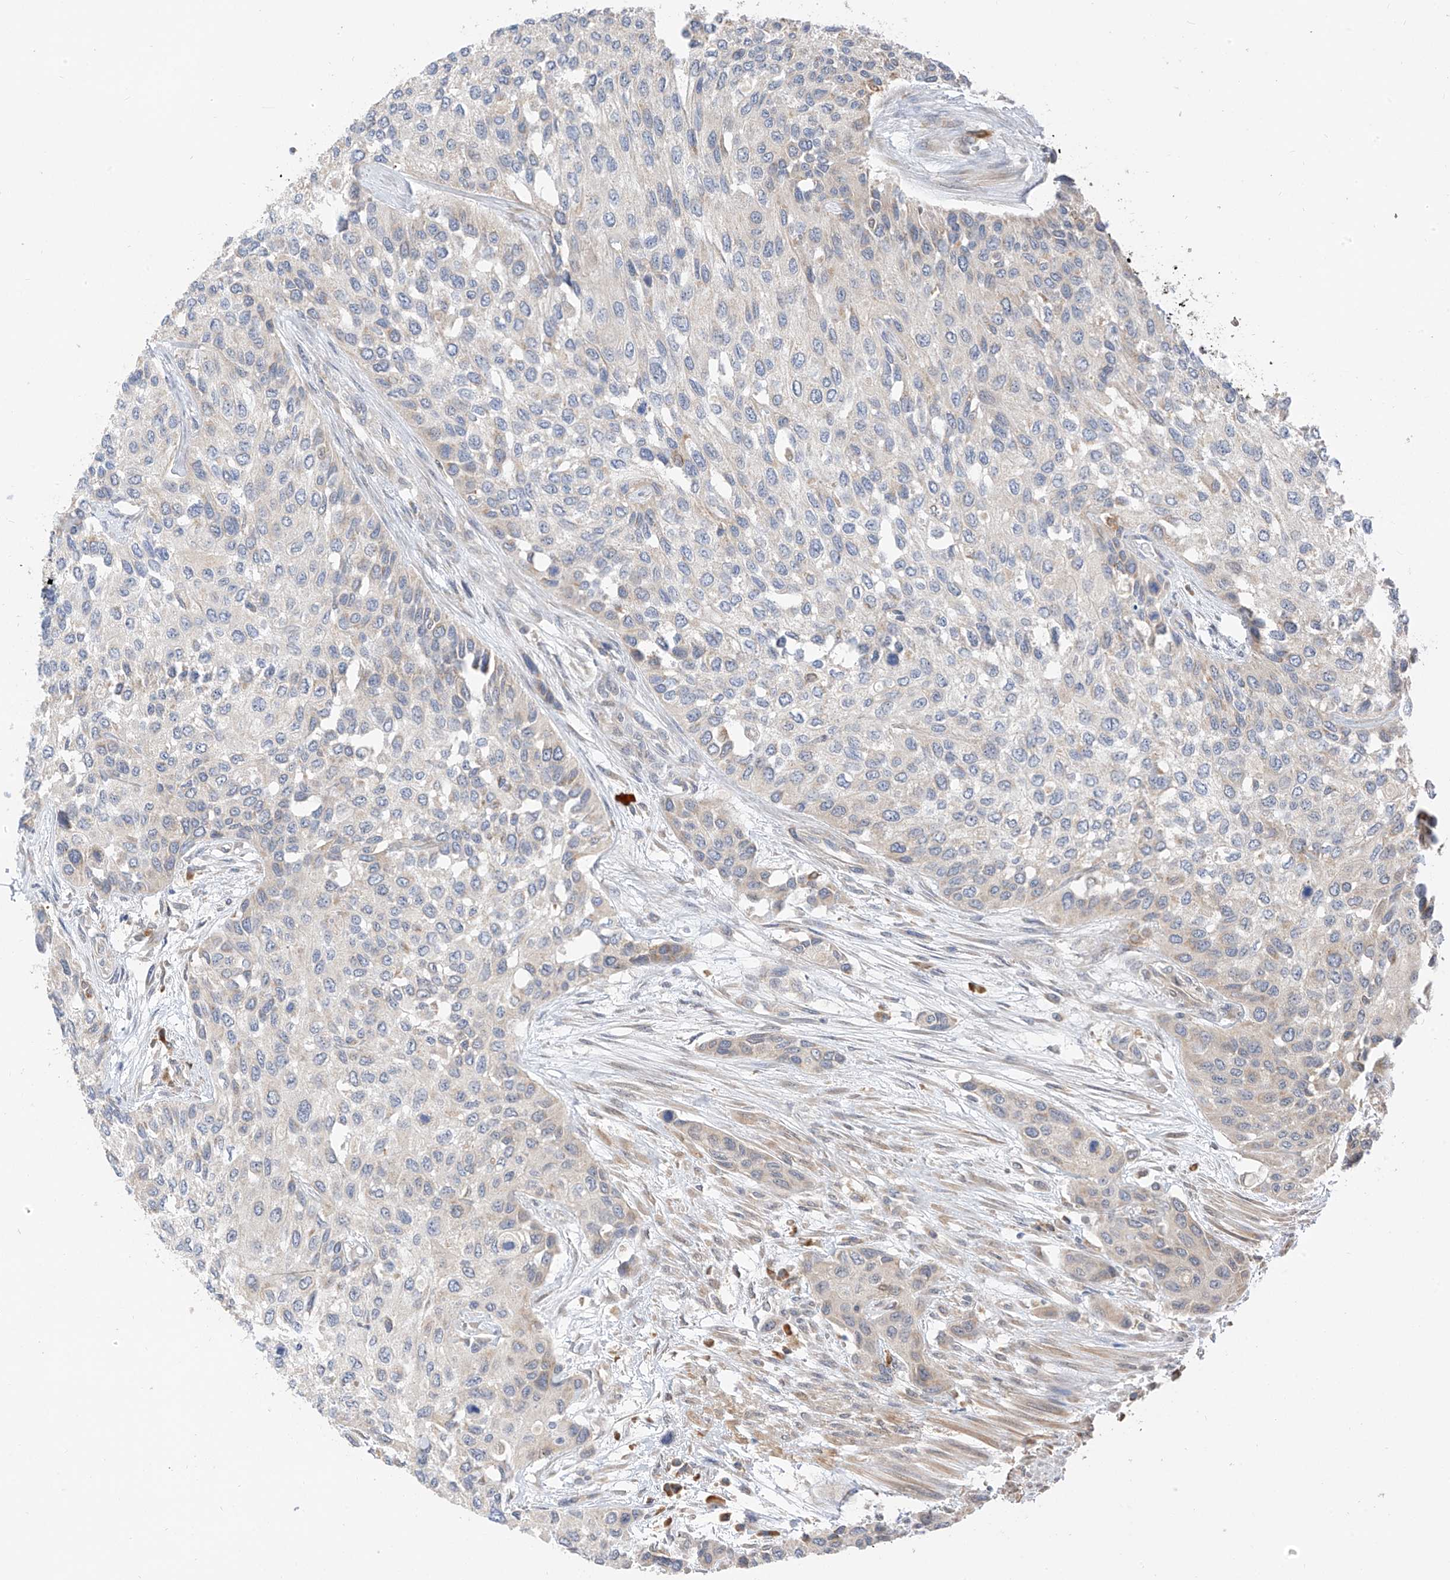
{"staining": {"intensity": "negative", "quantity": "none", "location": "none"}, "tissue": "urothelial cancer", "cell_type": "Tumor cells", "image_type": "cancer", "snomed": [{"axis": "morphology", "description": "Normal tissue, NOS"}, {"axis": "morphology", "description": "Urothelial carcinoma, High grade"}, {"axis": "topography", "description": "Vascular tissue"}, {"axis": "topography", "description": "Urinary bladder"}], "caption": "Immunohistochemistry (IHC) histopathology image of neoplastic tissue: human urothelial carcinoma (high-grade) stained with DAB demonstrates no significant protein positivity in tumor cells.", "gene": "PPA2", "patient": {"sex": "female", "age": 56}}